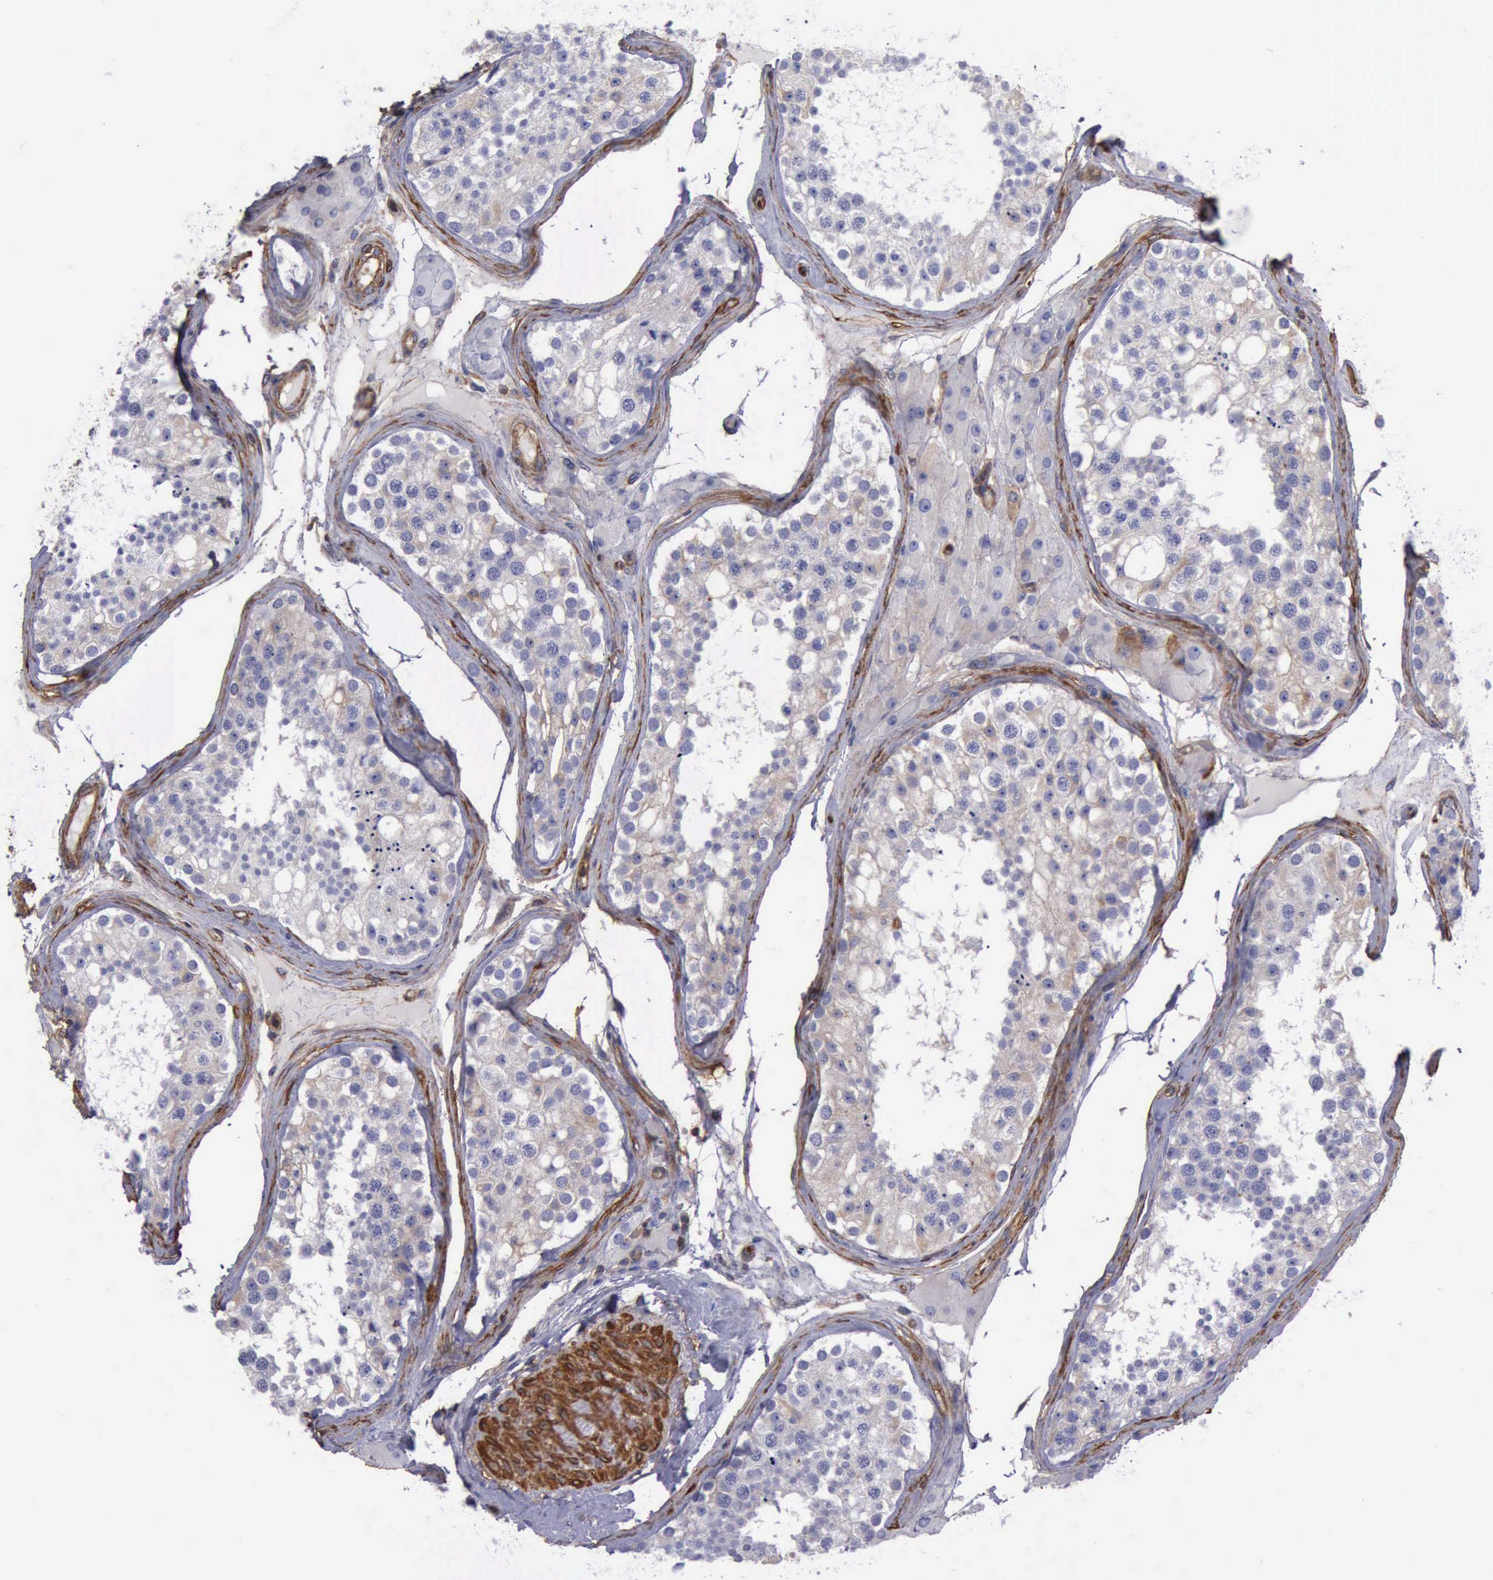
{"staining": {"intensity": "weak", "quantity": "25%-75%", "location": "cytoplasmic/membranous"}, "tissue": "testis", "cell_type": "Cells in seminiferous ducts", "image_type": "normal", "snomed": [{"axis": "morphology", "description": "Normal tissue, NOS"}, {"axis": "topography", "description": "Testis"}], "caption": "Immunohistochemistry (IHC) of benign human testis reveals low levels of weak cytoplasmic/membranous staining in about 25%-75% of cells in seminiferous ducts. The protein is stained brown, and the nuclei are stained in blue (DAB IHC with brightfield microscopy, high magnification).", "gene": "FLNA", "patient": {"sex": "male", "age": 68}}